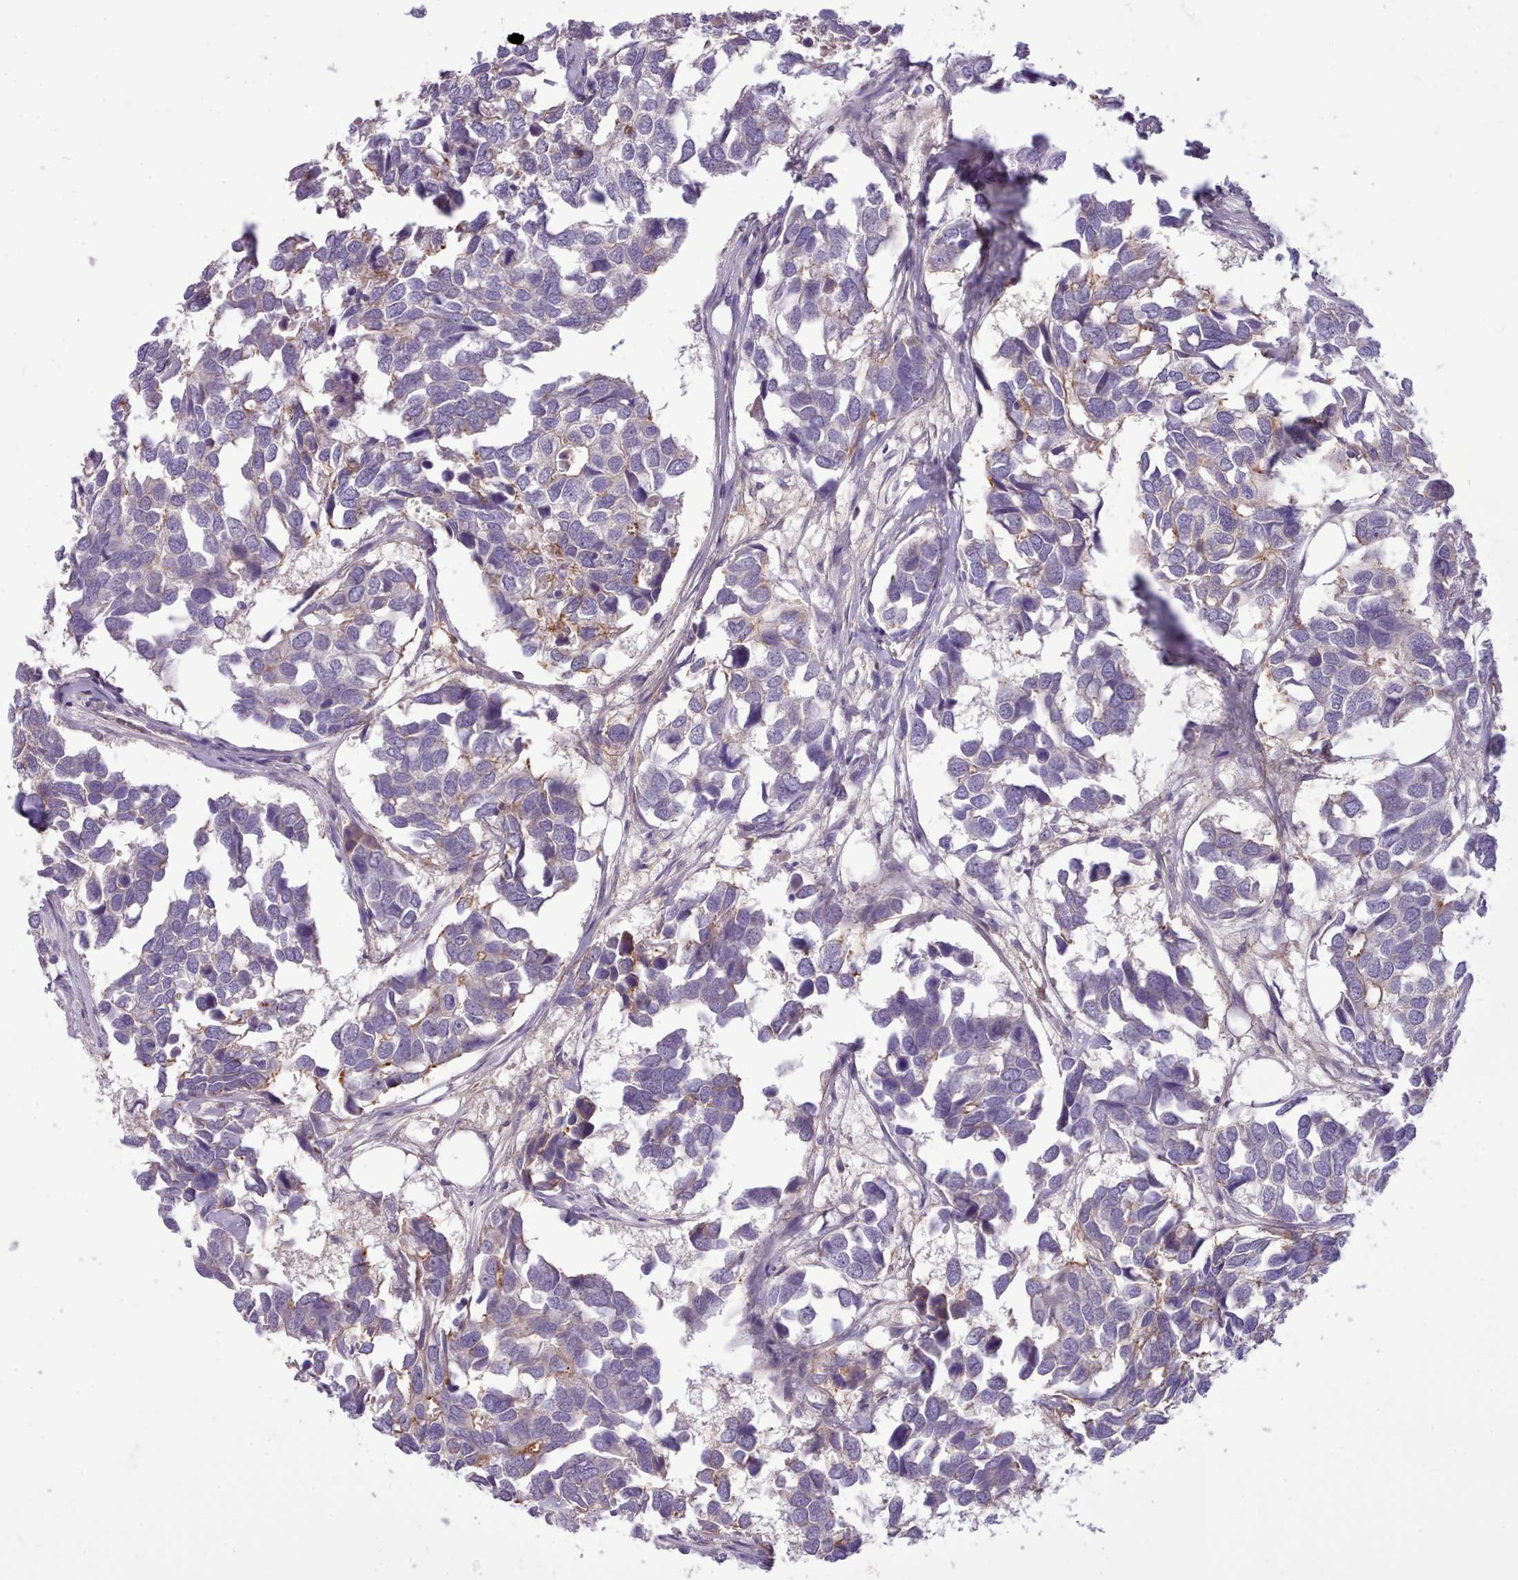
{"staining": {"intensity": "negative", "quantity": "none", "location": "none"}, "tissue": "breast cancer", "cell_type": "Tumor cells", "image_type": "cancer", "snomed": [{"axis": "morphology", "description": "Duct carcinoma"}, {"axis": "topography", "description": "Breast"}], "caption": "This is an immunohistochemistry (IHC) histopathology image of human breast cancer (infiltrating ductal carcinoma). There is no positivity in tumor cells.", "gene": "CYP2A13", "patient": {"sex": "female", "age": 83}}